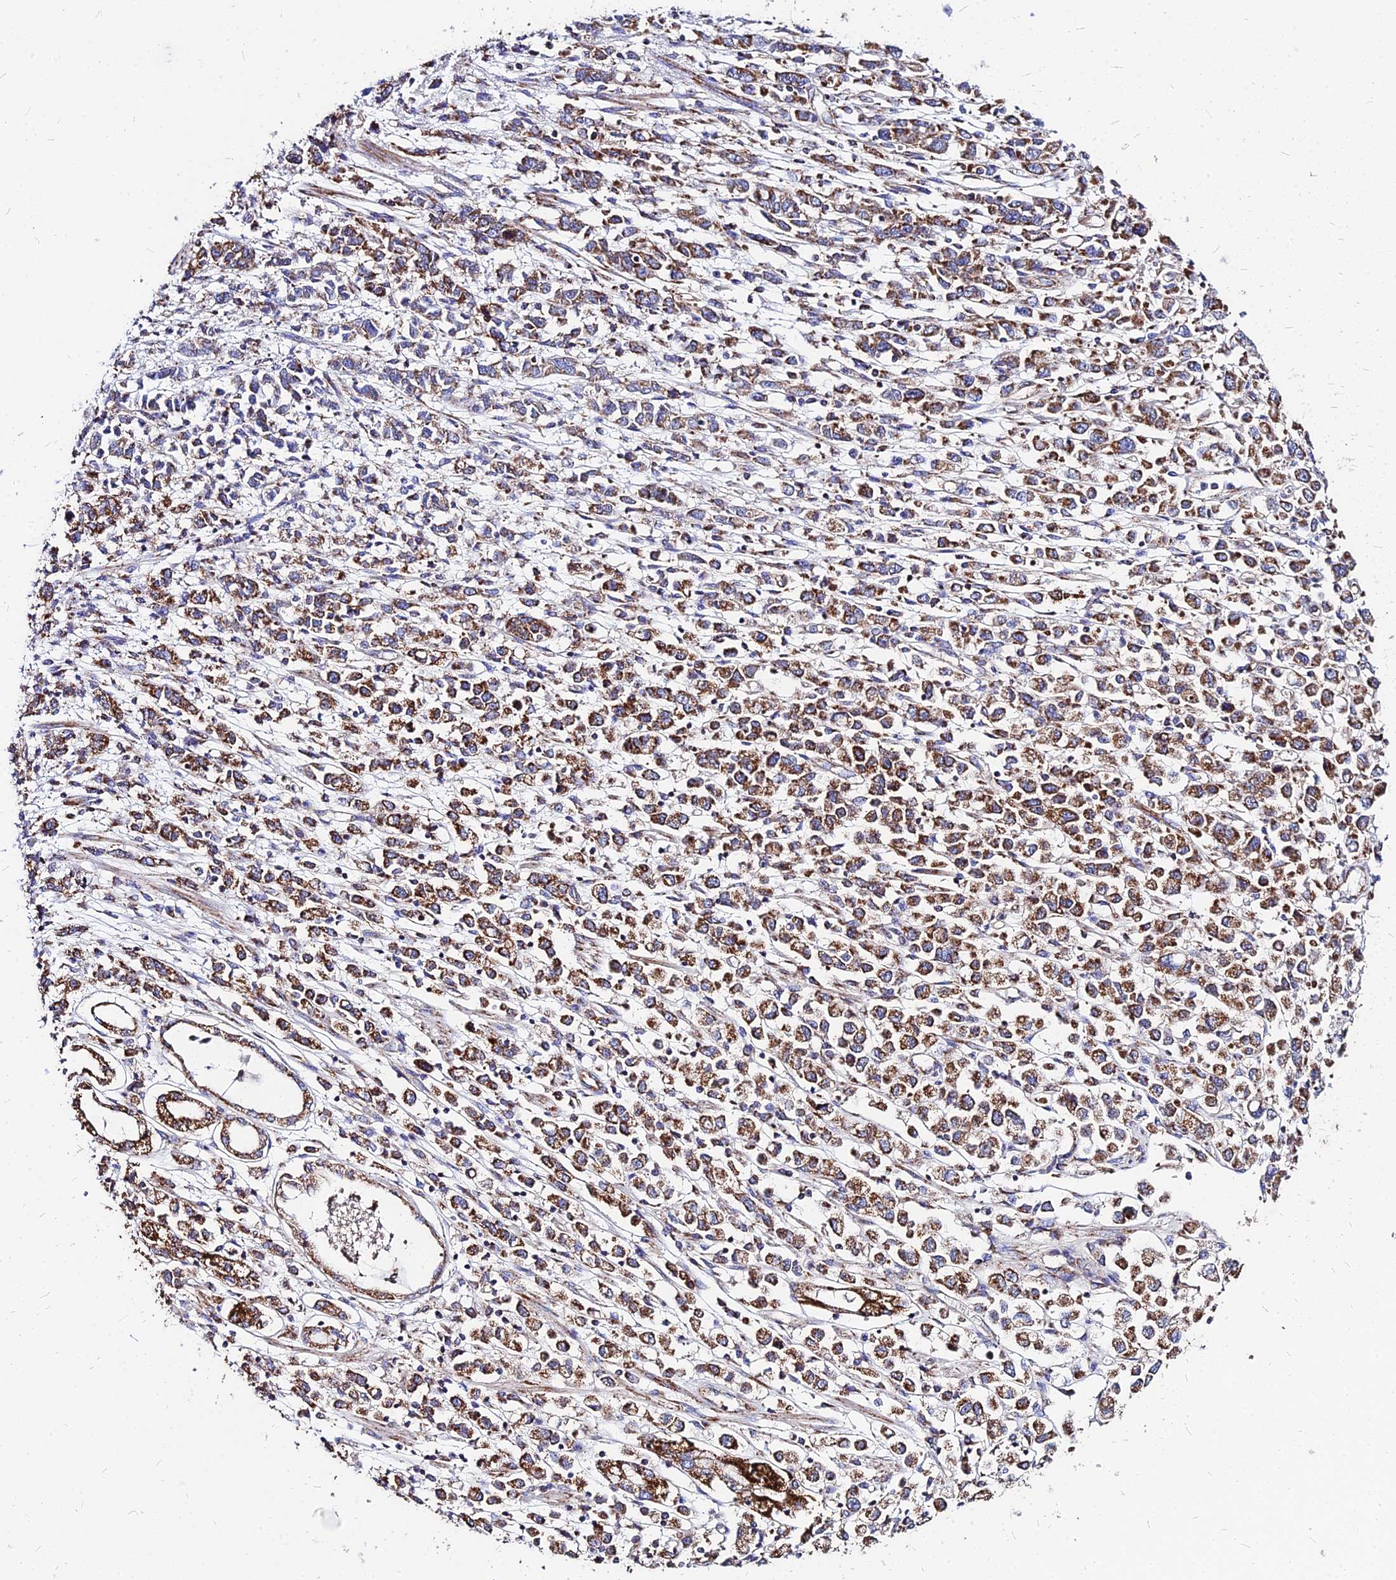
{"staining": {"intensity": "moderate", "quantity": ">75%", "location": "cytoplasmic/membranous"}, "tissue": "stomach cancer", "cell_type": "Tumor cells", "image_type": "cancer", "snomed": [{"axis": "morphology", "description": "Adenocarcinoma, NOS"}, {"axis": "topography", "description": "Stomach"}], "caption": "Human adenocarcinoma (stomach) stained with a brown dye shows moderate cytoplasmic/membranous positive positivity in approximately >75% of tumor cells.", "gene": "DLD", "patient": {"sex": "female", "age": 76}}